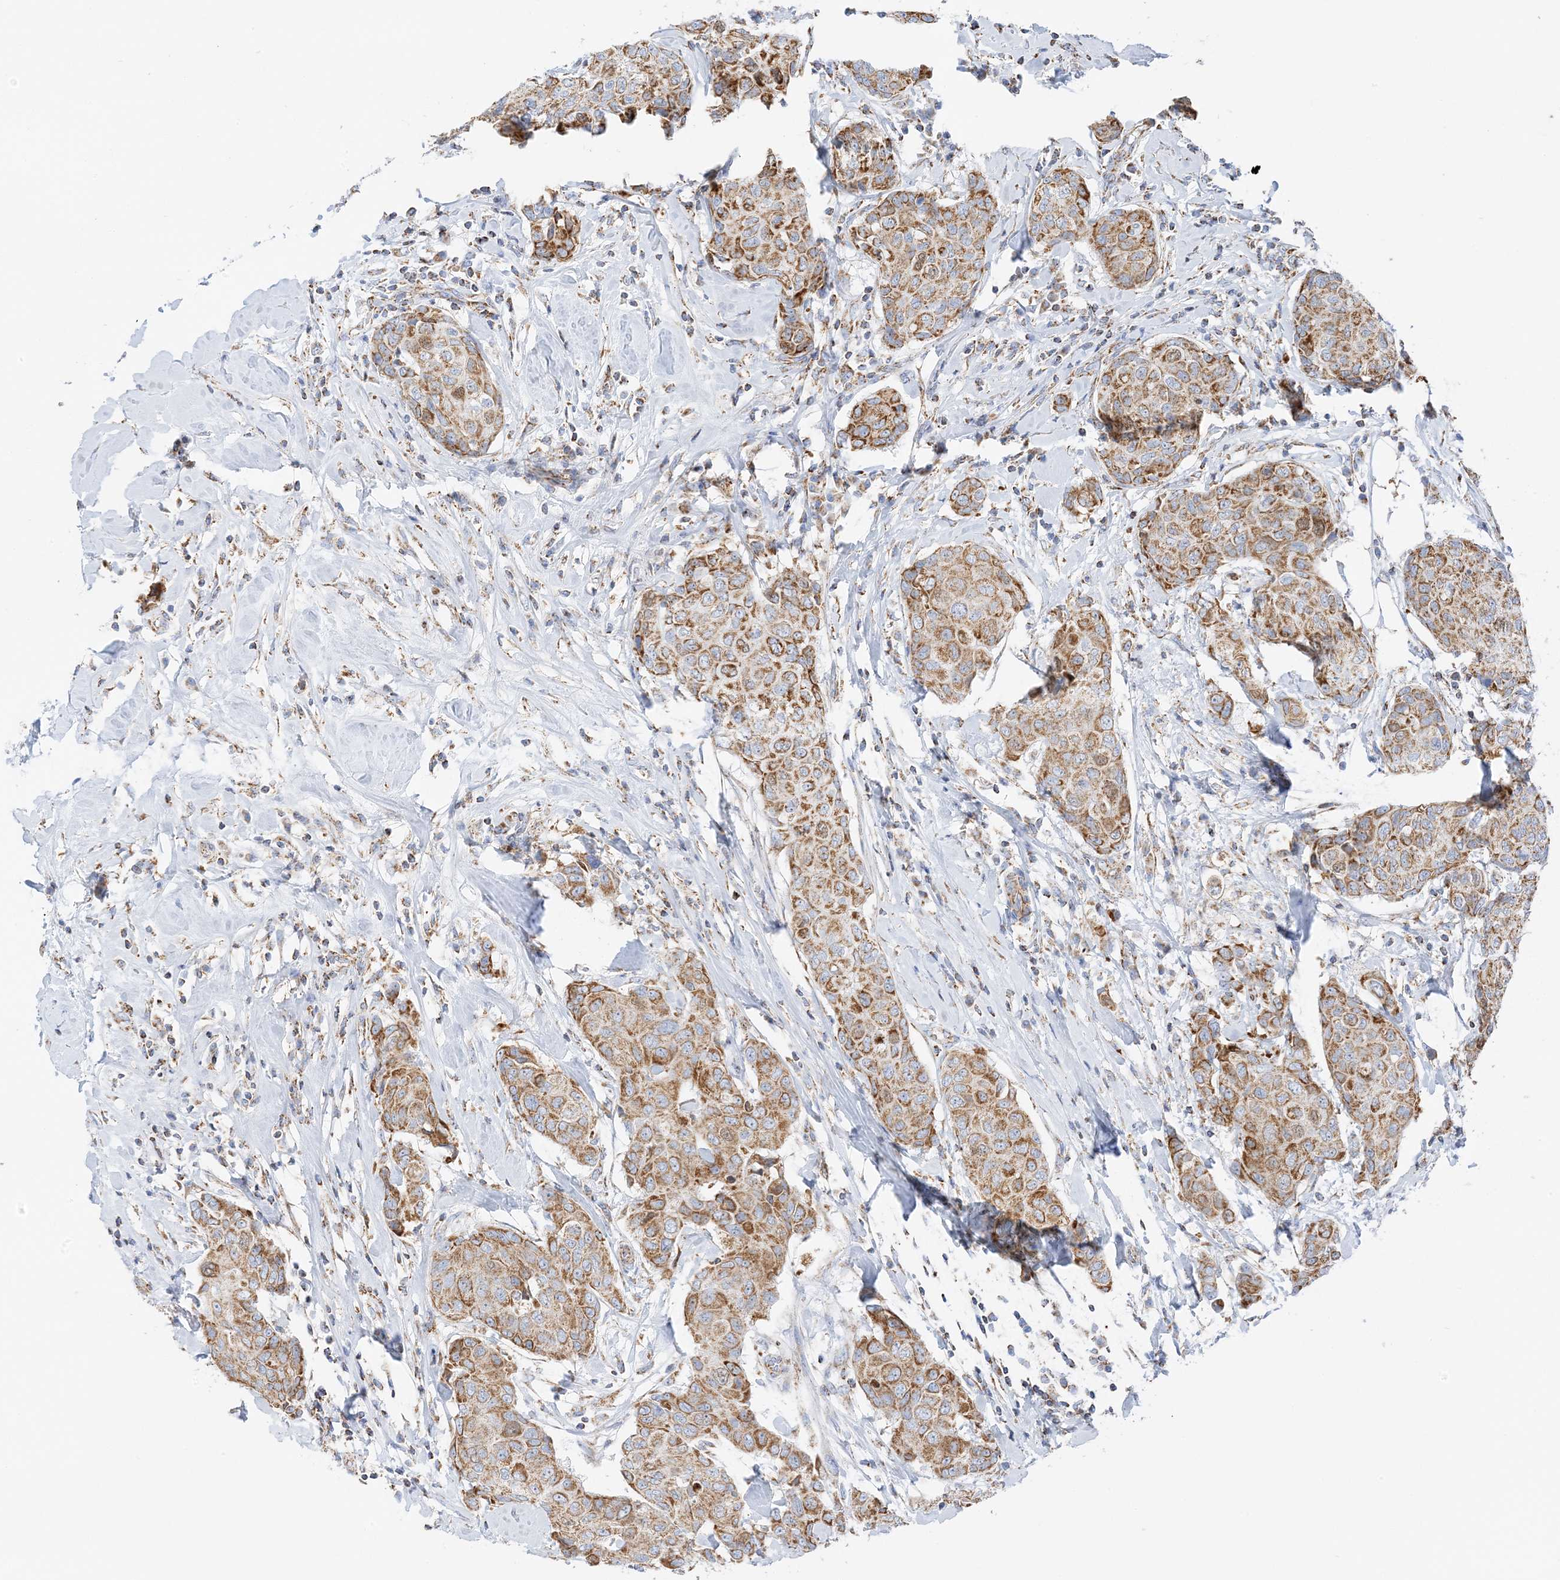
{"staining": {"intensity": "strong", "quantity": ">75%", "location": "cytoplasmic/membranous"}, "tissue": "breast cancer", "cell_type": "Tumor cells", "image_type": "cancer", "snomed": [{"axis": "morphology", "description": "Duct carcinoma"}, {"axis": "topography", "description": "Breast"}], "caption": "Breast cancer (intraductal carcinoma) stained for a protein demonstrates strong cytoplasmic/membranous positivity in tumor cells.", "gene": "CAPN13", "patient": {"sex": "female", "age": 80}}